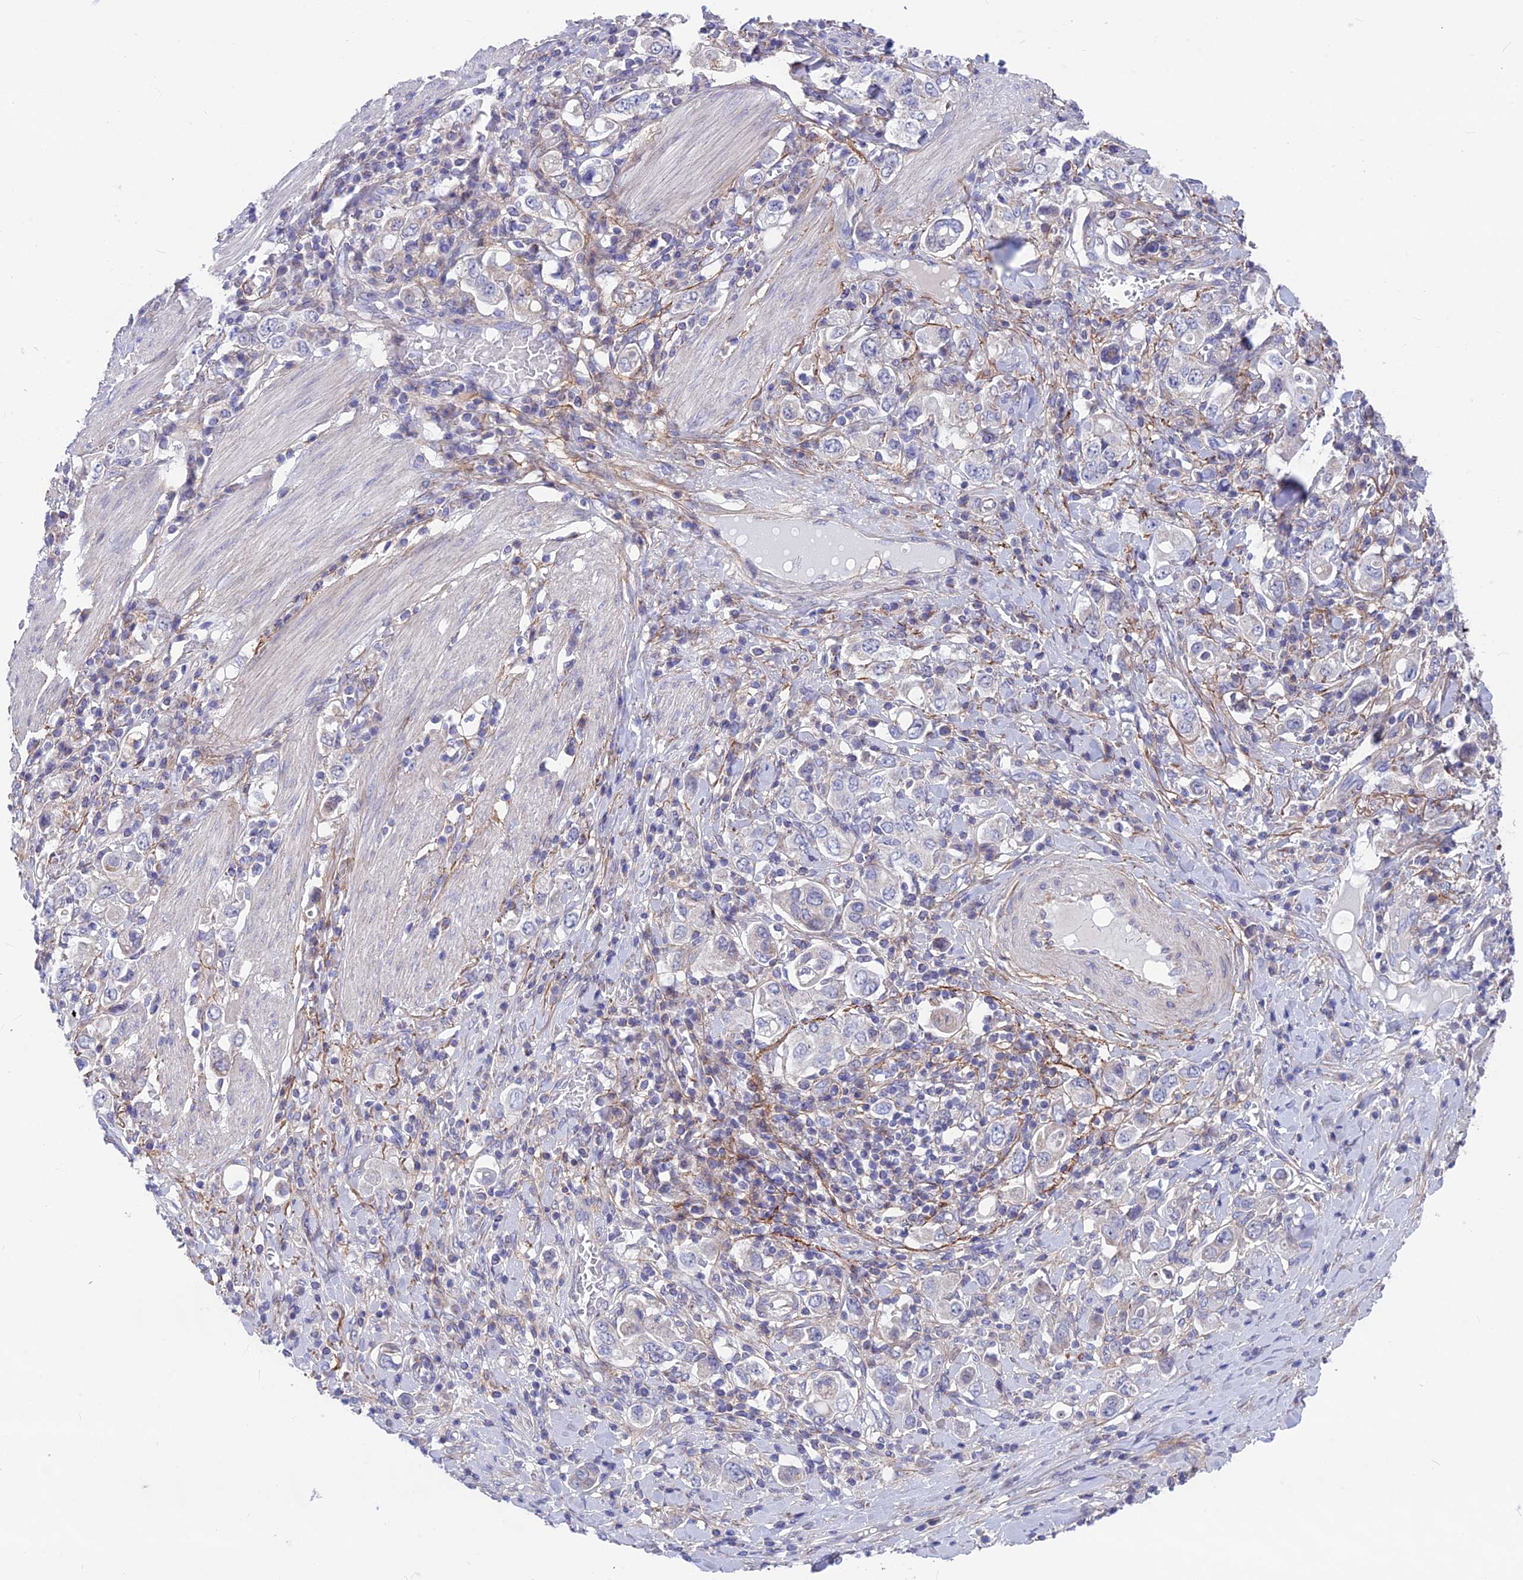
{"staining": {"intensity": "negative", "quantity": "none", "location": "none"}, "tissue": "stomach cancer", "cell_type": "Tumor cells", "image_type": "cancer", "snomed": [{"axis": "morphology", "description": "Adenocarcinoma, NOS"}, {"axis": "topography", "description": "Stomach, upper"}], "caption": "This is an immunohistochemistry (IHC) micrograph of stomach cancer (adenocarcinoma). There is no positivity in tumor cells.", "gene": "PLAC9", "patient": {"sex": "male", "age": 62}}